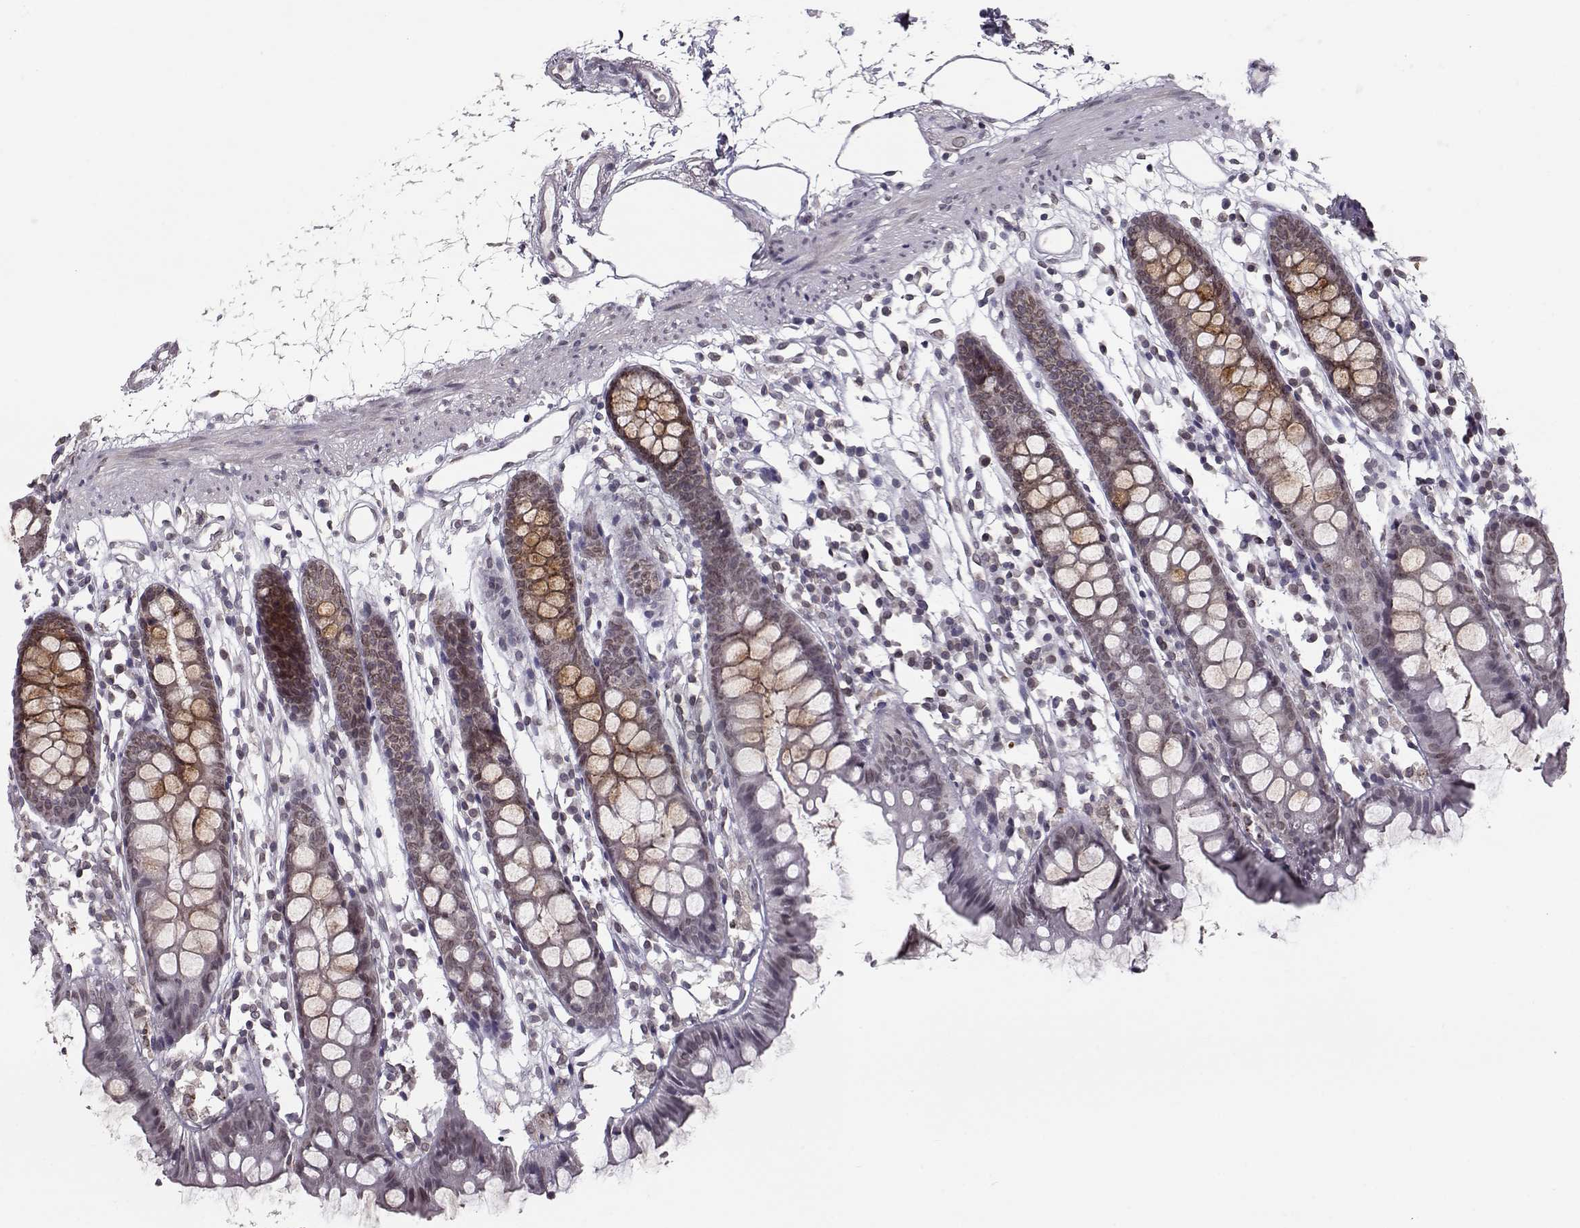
{"staining": {"intensity": "negative", "quantity": "none", "location": "none"}, "tissue": "colon", "cell_type": "Endothelial cells", "image_type": "normal", "snomed": [{"axis": "morphology", "description": "Normal tissue, NOS"}, {"axis": "topography", "description": "Colon"}], "caption": "Endothelial cells are negative for brown protein staining in benign colon. (DAB immunohistochemistry (IHC), high magnification).", "gene": "NUP37", "patient": {"sex": "male", "age": 47}}